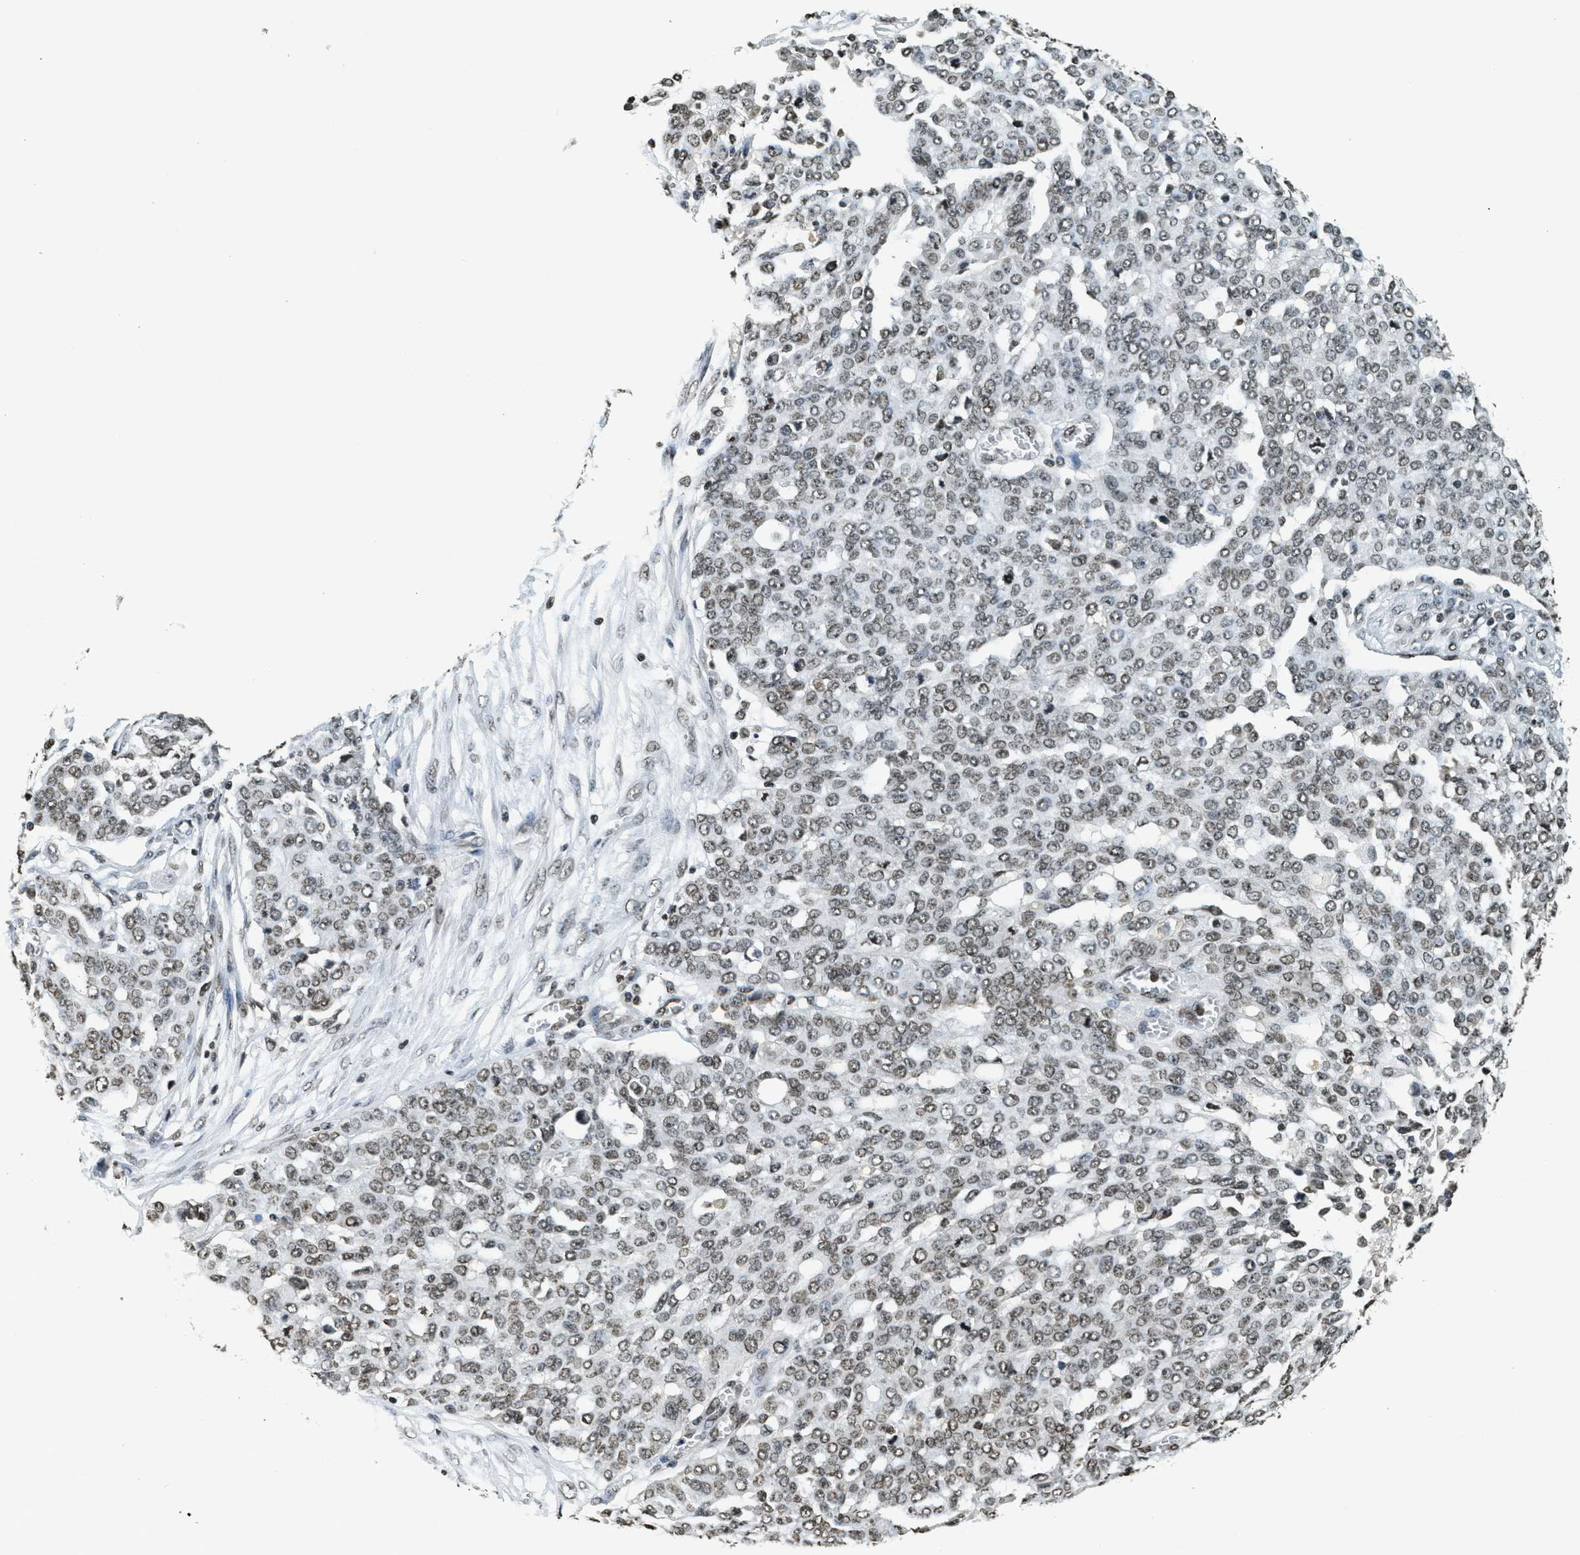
{"staining": {"intensity": "moderate", "quantity": ">75%", "location": "nuclear"}, "tissue": "ovarian cancer", "cell_type": "Tumor cells", "image_type": "cancer", "snomed": [{"axis": "morphology", "description": "Cystadenocarcinoma, serous, NOS"}, {"axis": "topography", "description": "Soft tissue"}, {"axis": "topography", "description": "Ovary"}], "caption": "Immunohistochemical staining of ovarian cancer displays medium levels of moderate nuclear protein expression in about >75% of tumor cells.", "gene": "LDB2", "patient": {"sex": "female", "age": 57}}